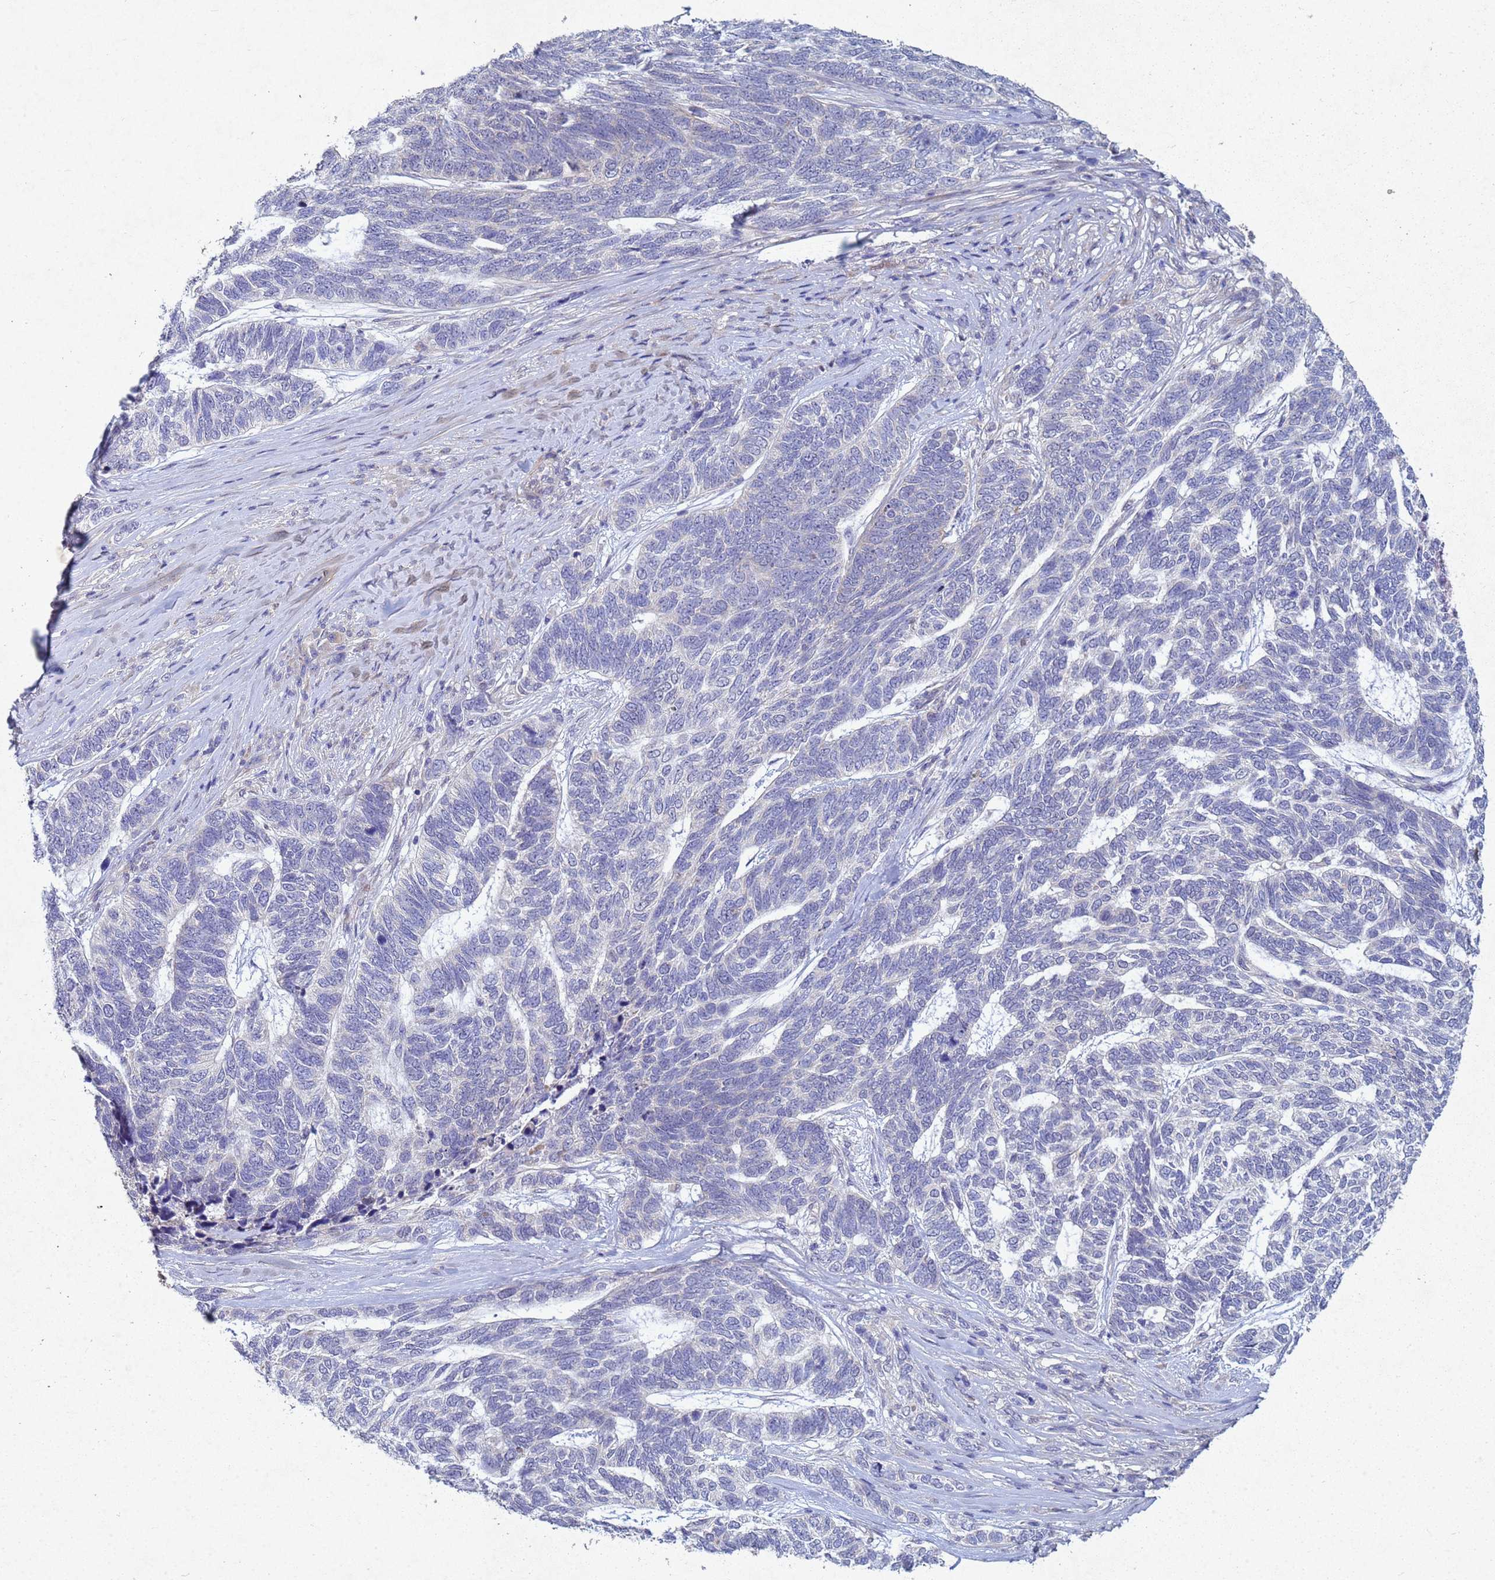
{"staining": {"intensity": "negative", "quantity": "none", "location": "none"}, "tissue": "skin cancer", "cell_type": "Tumor cells", "image_type": "cancer", "snomed": [{"axis": "morphology", "description": "Basal cell carcinoma"}, {"axis": "topography", "description": "Skin"}], "caption": "Image shows no protein staining in tumor cells of skin cancer tissue.", "gene": "TNPO2", "patient": {"sex": "female", "age": 65}}